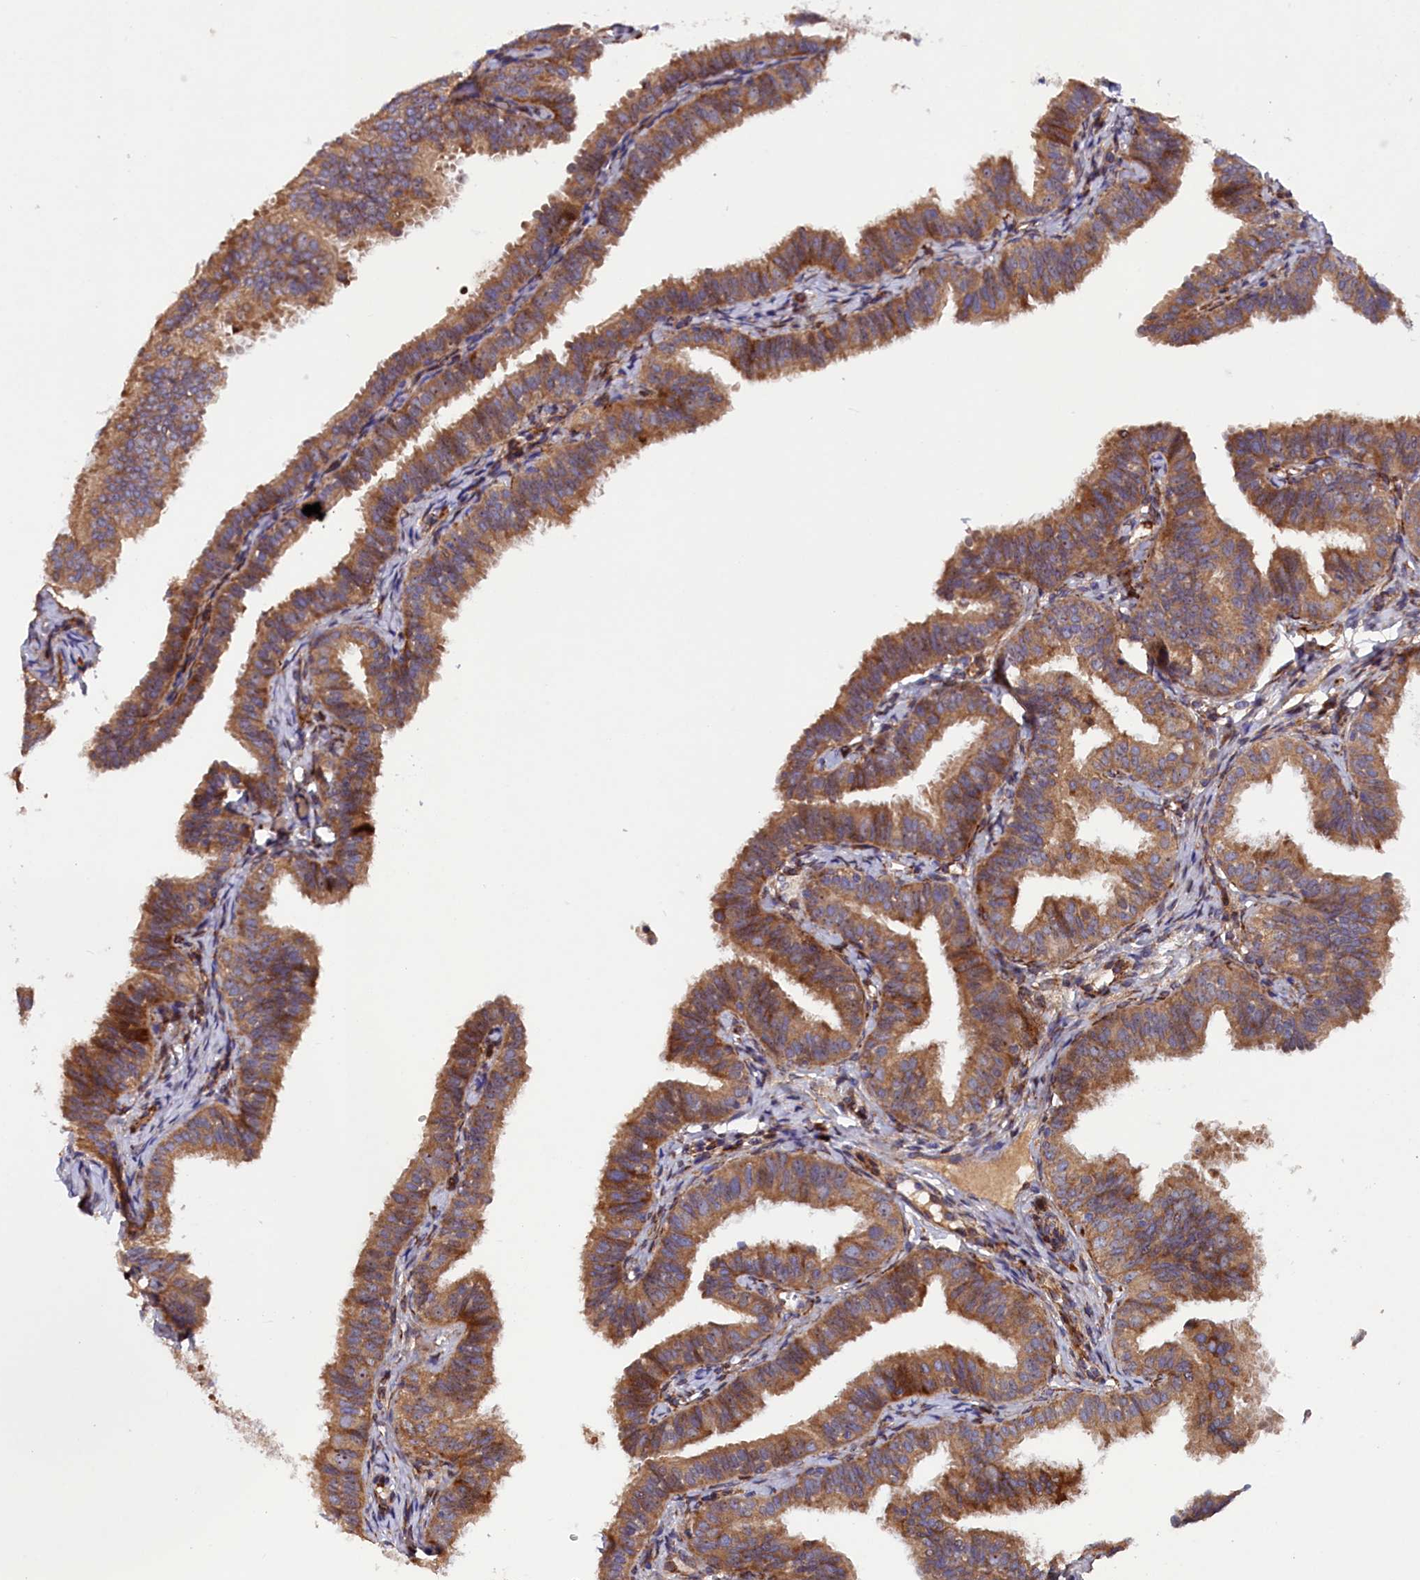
{"staining": {"intensity": "moderate", "quantity": ">75%", "location": "cytoplasmic/membranous"}, "tissue": "fallopian tube", "cell_type": "Glandular cells", "image_type": "normal", "snomed": [{"axis": "morphology", "description": "Normal tissue, NOS"}, {"axis": "topography", "description": "Fallopian tube"}], "caption": "Protein analysis of normal fallopian tube demonstrates moderate cytoplasmic/membranous staining in approximately >75% of glandular cells. (Brightfield microscopy of DAB IHC at high magnification).", "gene": "ARRDC4", "patient": {"sex": "female", "age": 35}}